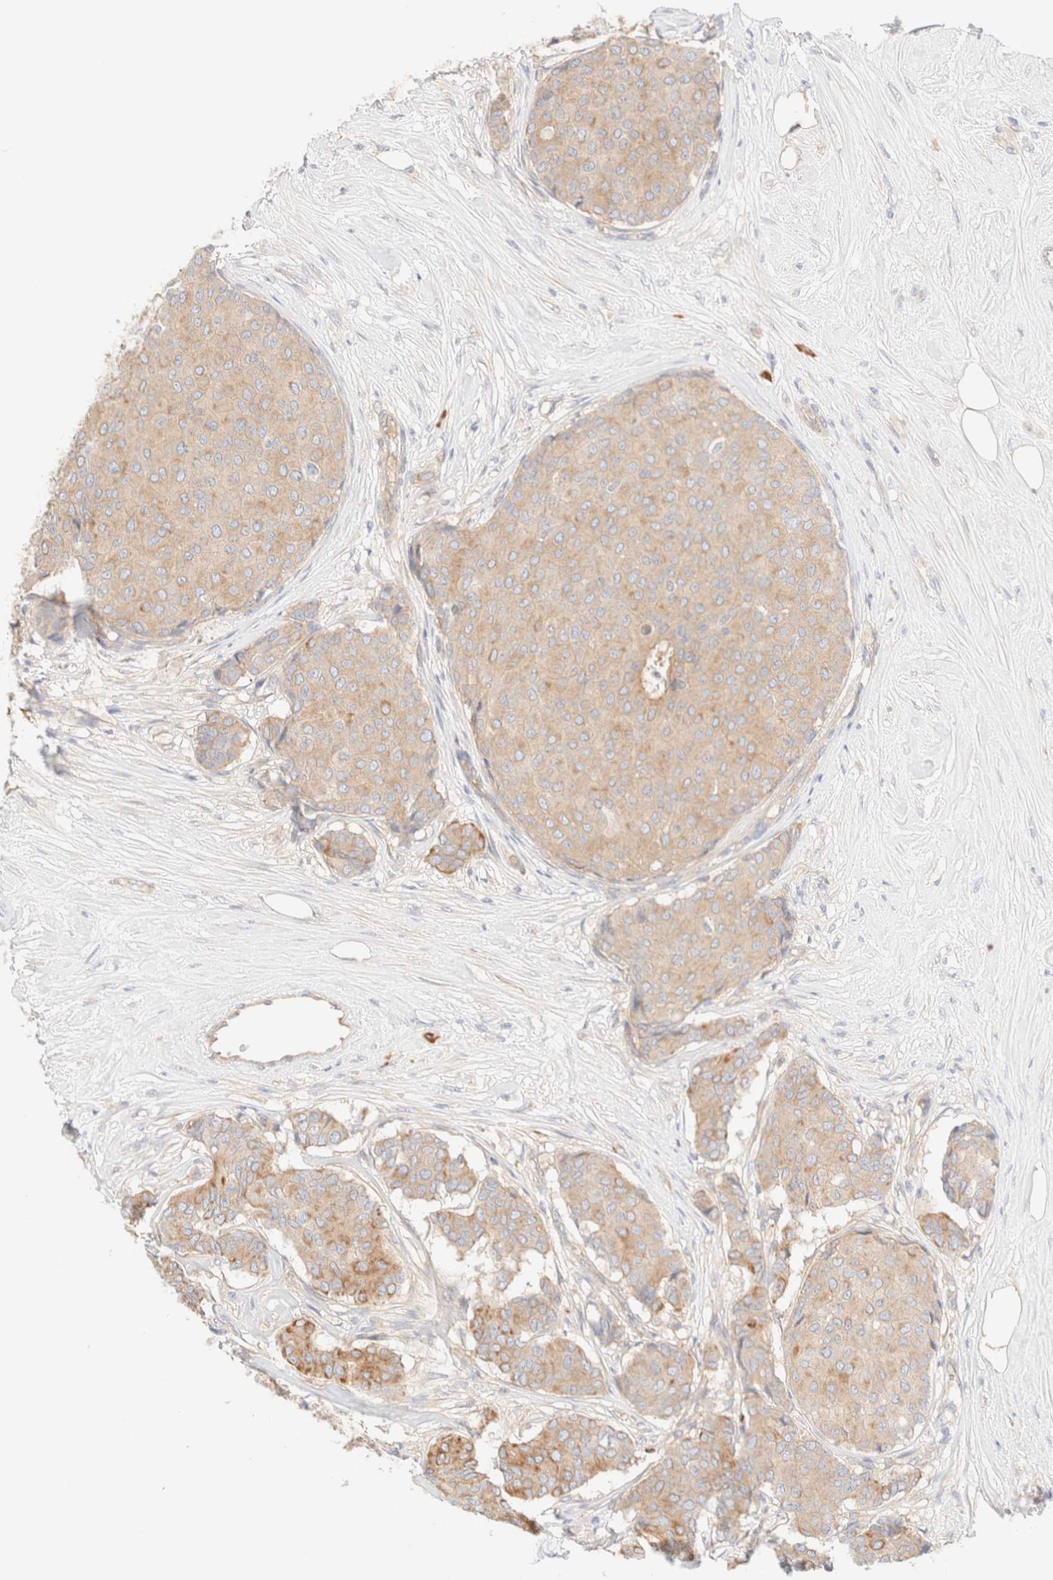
{"staining": {"intensity": "weak", "quantity": ">75%", "location": "cytoplasmic/membranous"}, "tissue": "breast cancer", "cell_type": "Tumor cells", "image_type": "cancer", "snomed": [{"axis": "morphology", "description": "Duct carcinoma"}, {"axis": "topography", "description": "Breast"}], "caption": "Immunohistochemistry (IHC) histopathology image of neoplastic tissue: intraductal carcinoma (breast) stained using immunohistochemistry (IHC) demonstrates low levels of weak protein expression localized specifically in the cytoplasmic/membranous of tumor cells, appearing as a cytoplasmic/membranous brown color.", "gene": "NIBAN2", "patient": {"sex": "female", "age": 75}}